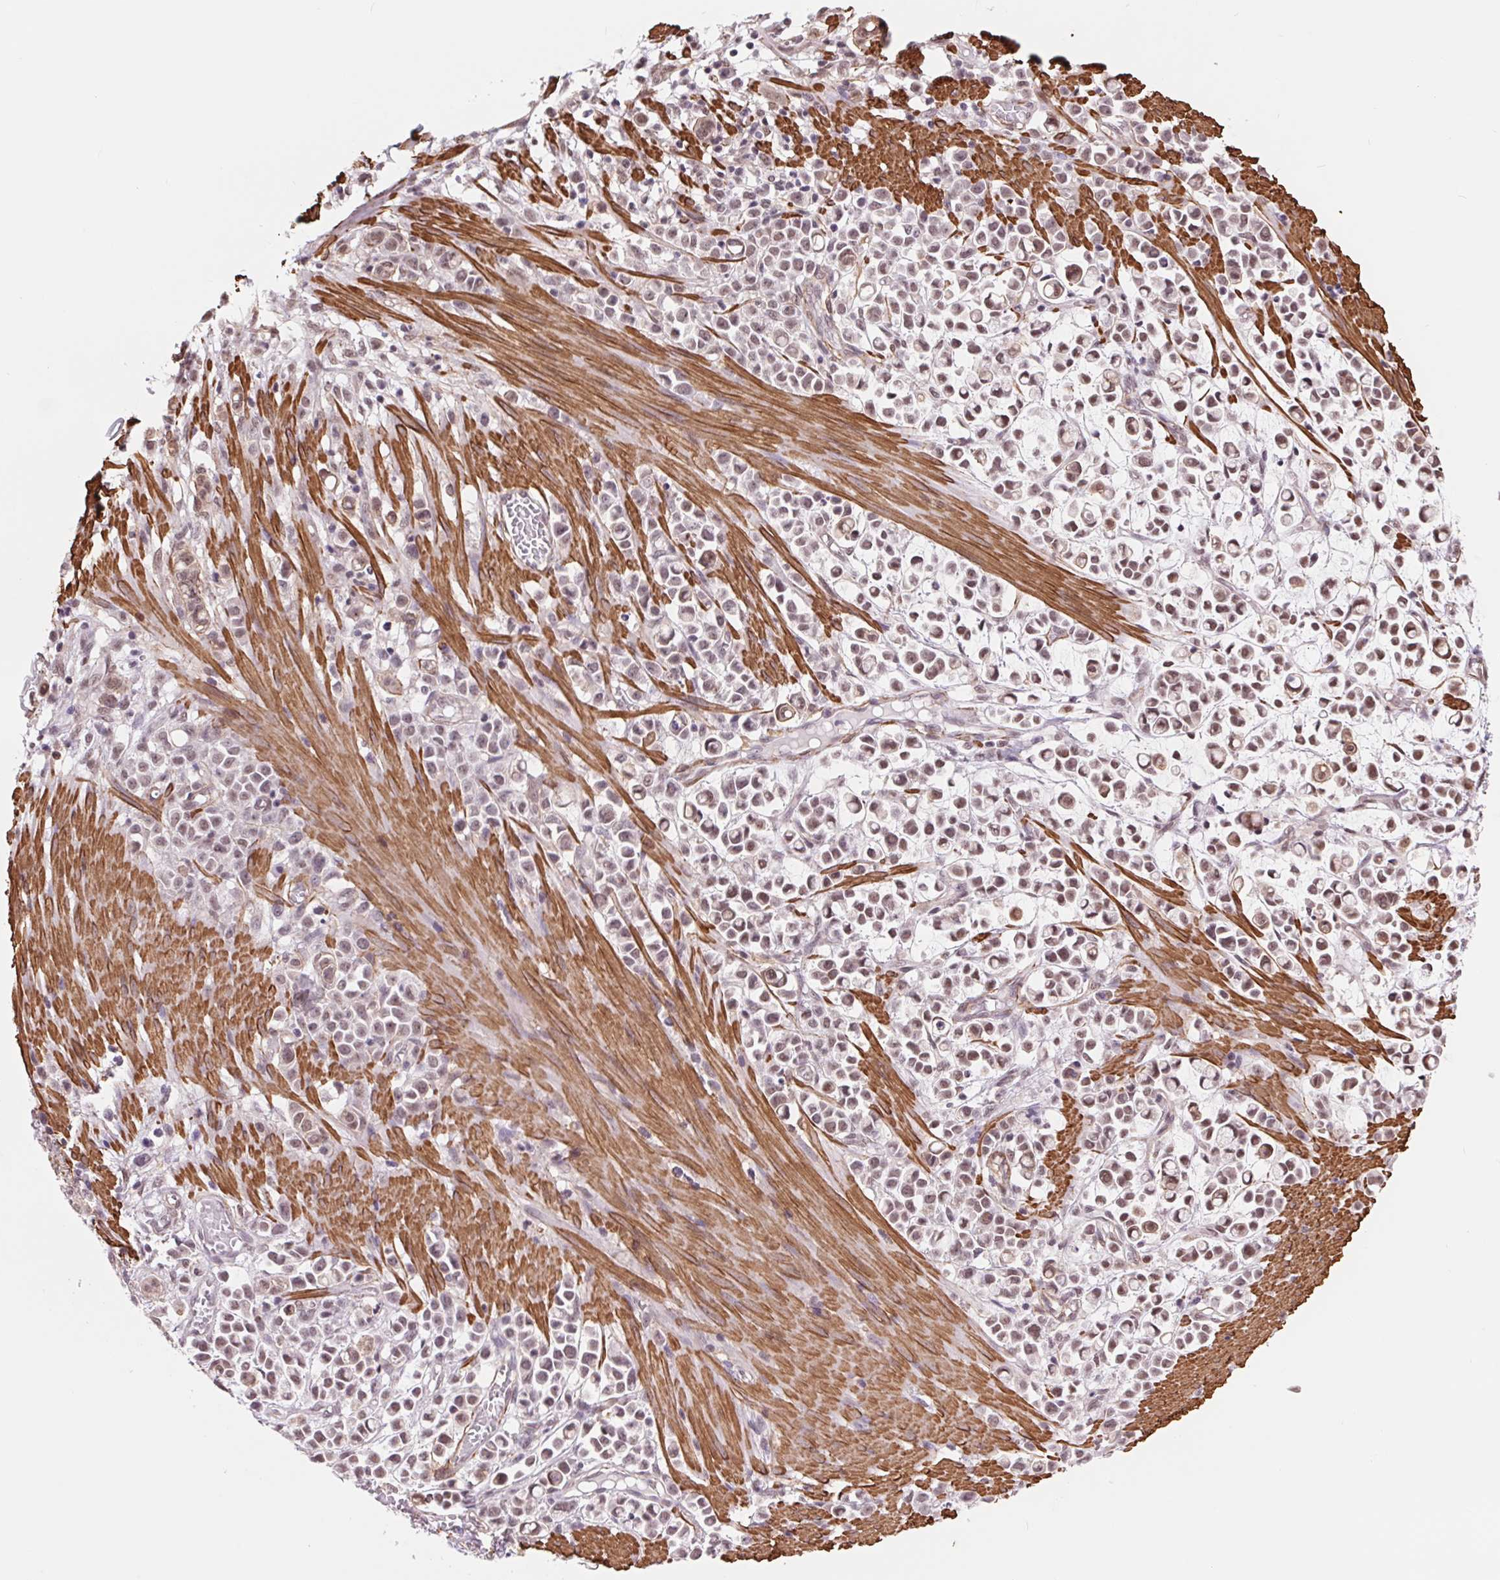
{"staining": {"intensity": "weak", "quantity": ">75%", "location": "nuclear"}, "tissue": "stomach cancer", "cell_type": "Tumor cells", "image_type": "cancer", "snomed": [{"axis": "morphology", "description": "Adenocarcinoma, NOS"}, {"axis": "topography", "description": "Stomach"}], "caption": "Immunohistochemical staining of stomach cancer (adenocarcinoma) exhibits low levels of weak nuclear positivity in approximately >75% of tumor cells.", "gene": "BCAT1", "patient": {"sex": "male", "age": 82}}